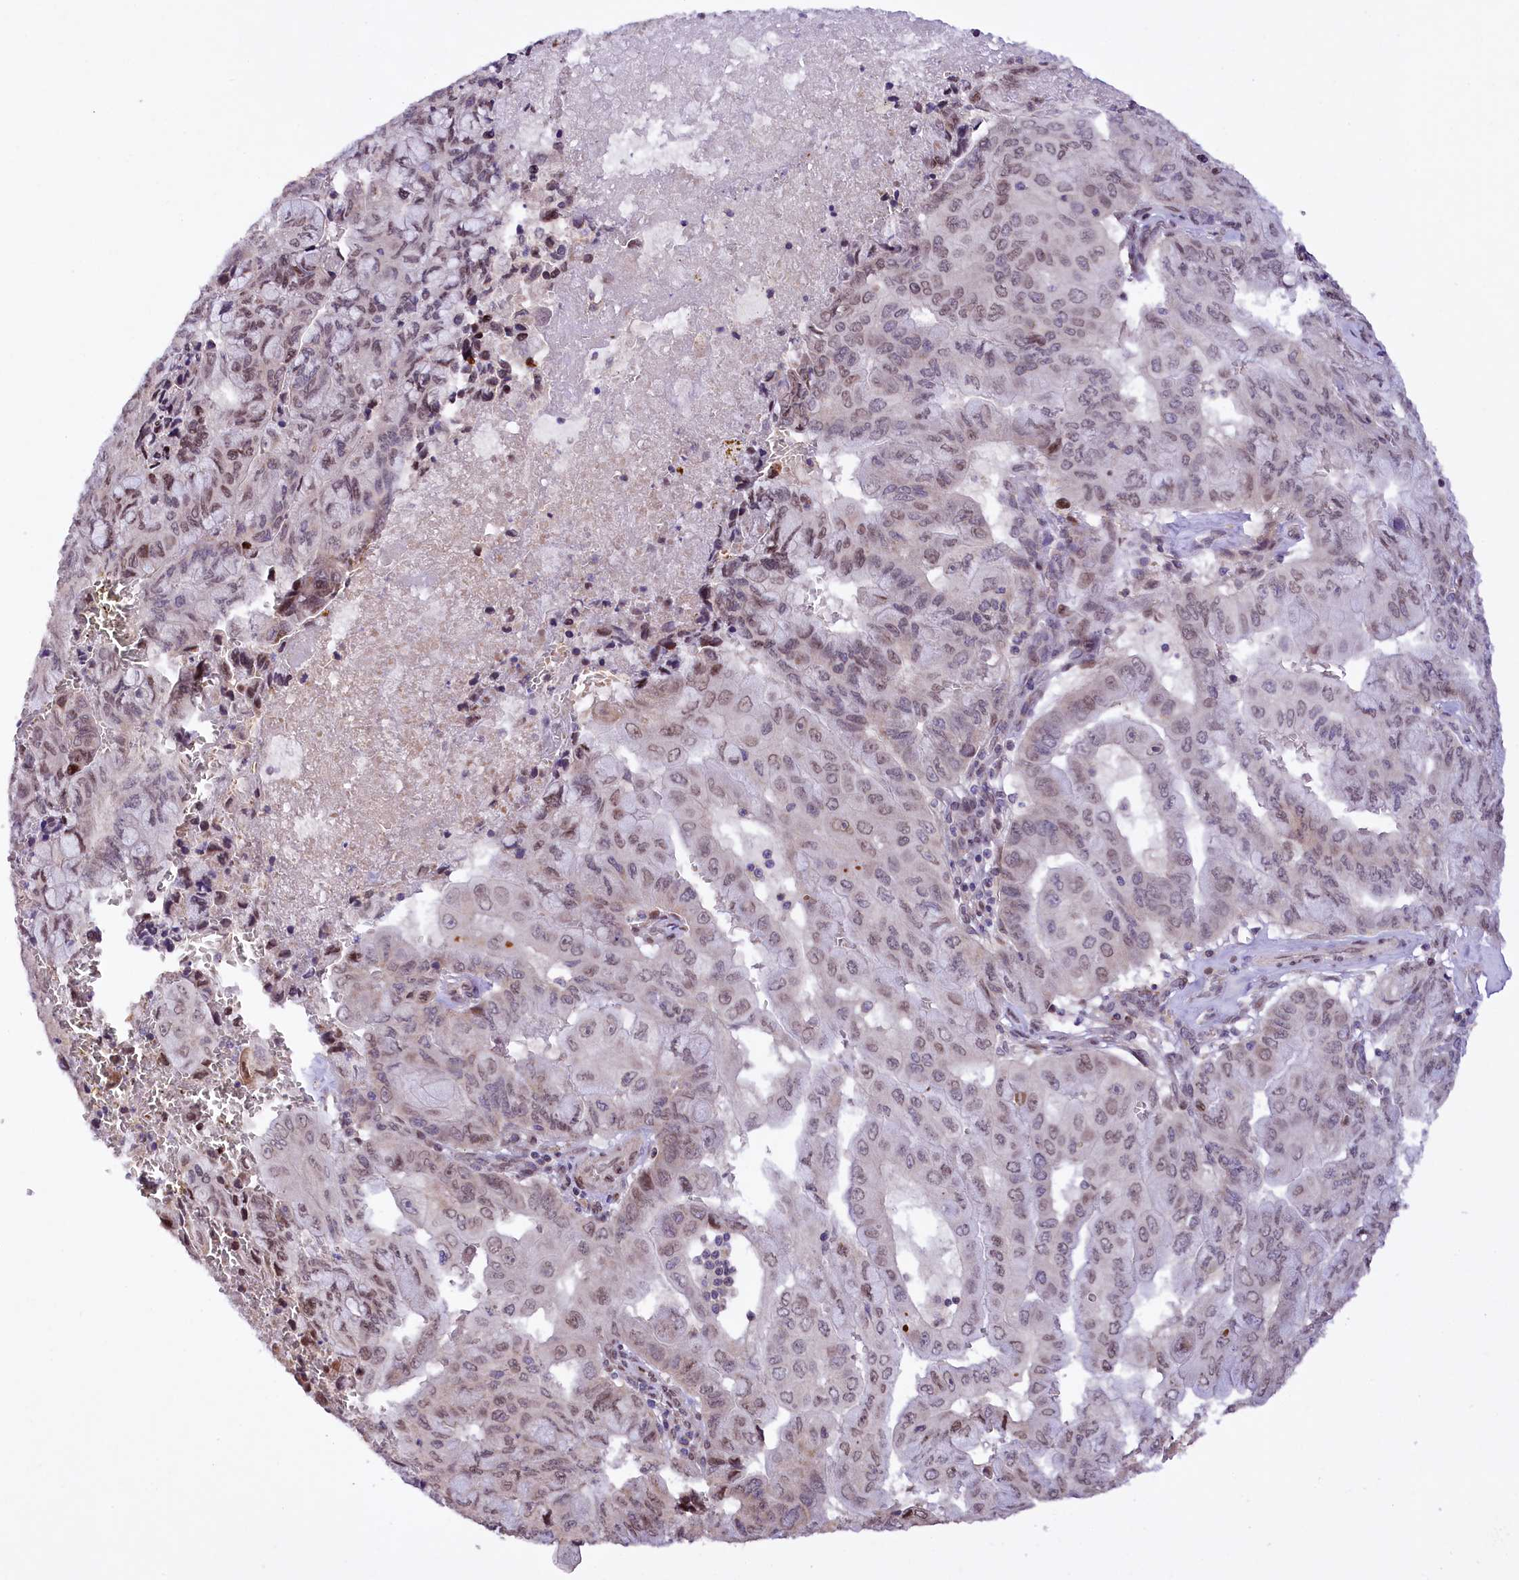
{"staining": {"intensity": "weak", "quantity": "25%-75%", "location": "nuclear"}, "tissue": "pancreatic cancer", "cell_type": "Tumor cells", "image_type": "cancer", "snomed": [{"axis": "morphology", "description": "Adenocarcinoma, NOS"}, {"axis": "topography", "description": "Pancreas"}], "caption": "Immunohistochemistry (DAB (3,3'-diaminobenzidine)) staining of pancreatic adenocarcinoma displays weak nuclear protein positivity in approximately 25%-75% of tumor cells.", "gene": "ZNF226", "patient": {"sex": "male", "age": 51}}